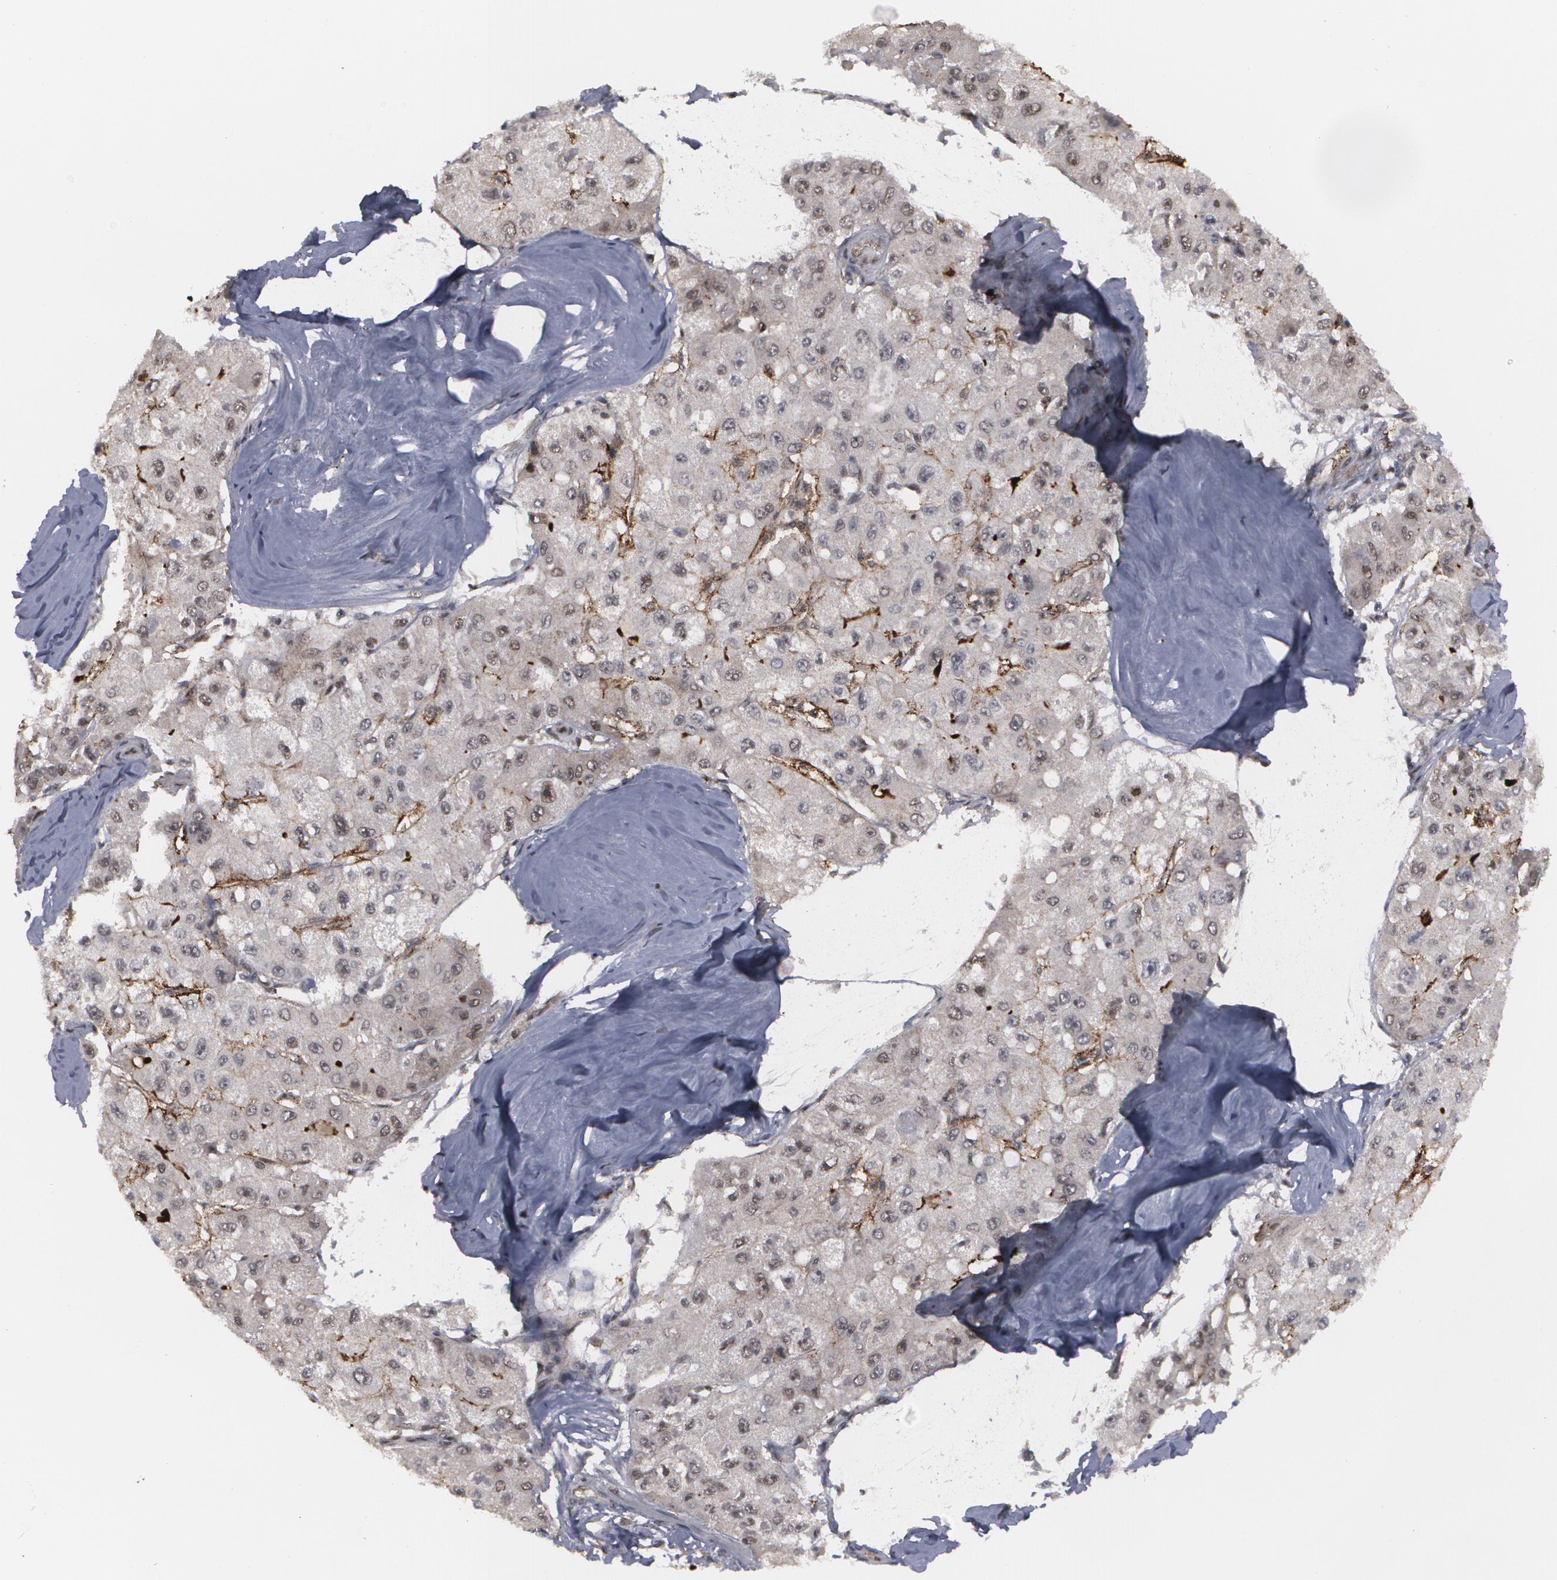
{"staining": {"intensity": "weak", "quantity": ">75%", "location": "nuclear"}, "tissue": "liver cancer", "cell_type": "Tumor cells", "image_type": "cancer", "snomed": [{"axis": "morphology", "description": "Carcinoma, Hepatocellular, NOS"}, {"axis": "topography", "description": "Liver"}], "caption": "The immunohistochemical stain labels weak nuclear expression in tumor cells of hepatocellular carcinoma (liver) tissue. (IHC, brightfield microscopy, high magnification).", "gene": "INTS6", "patient": {"sex": "male", "age": 80}}